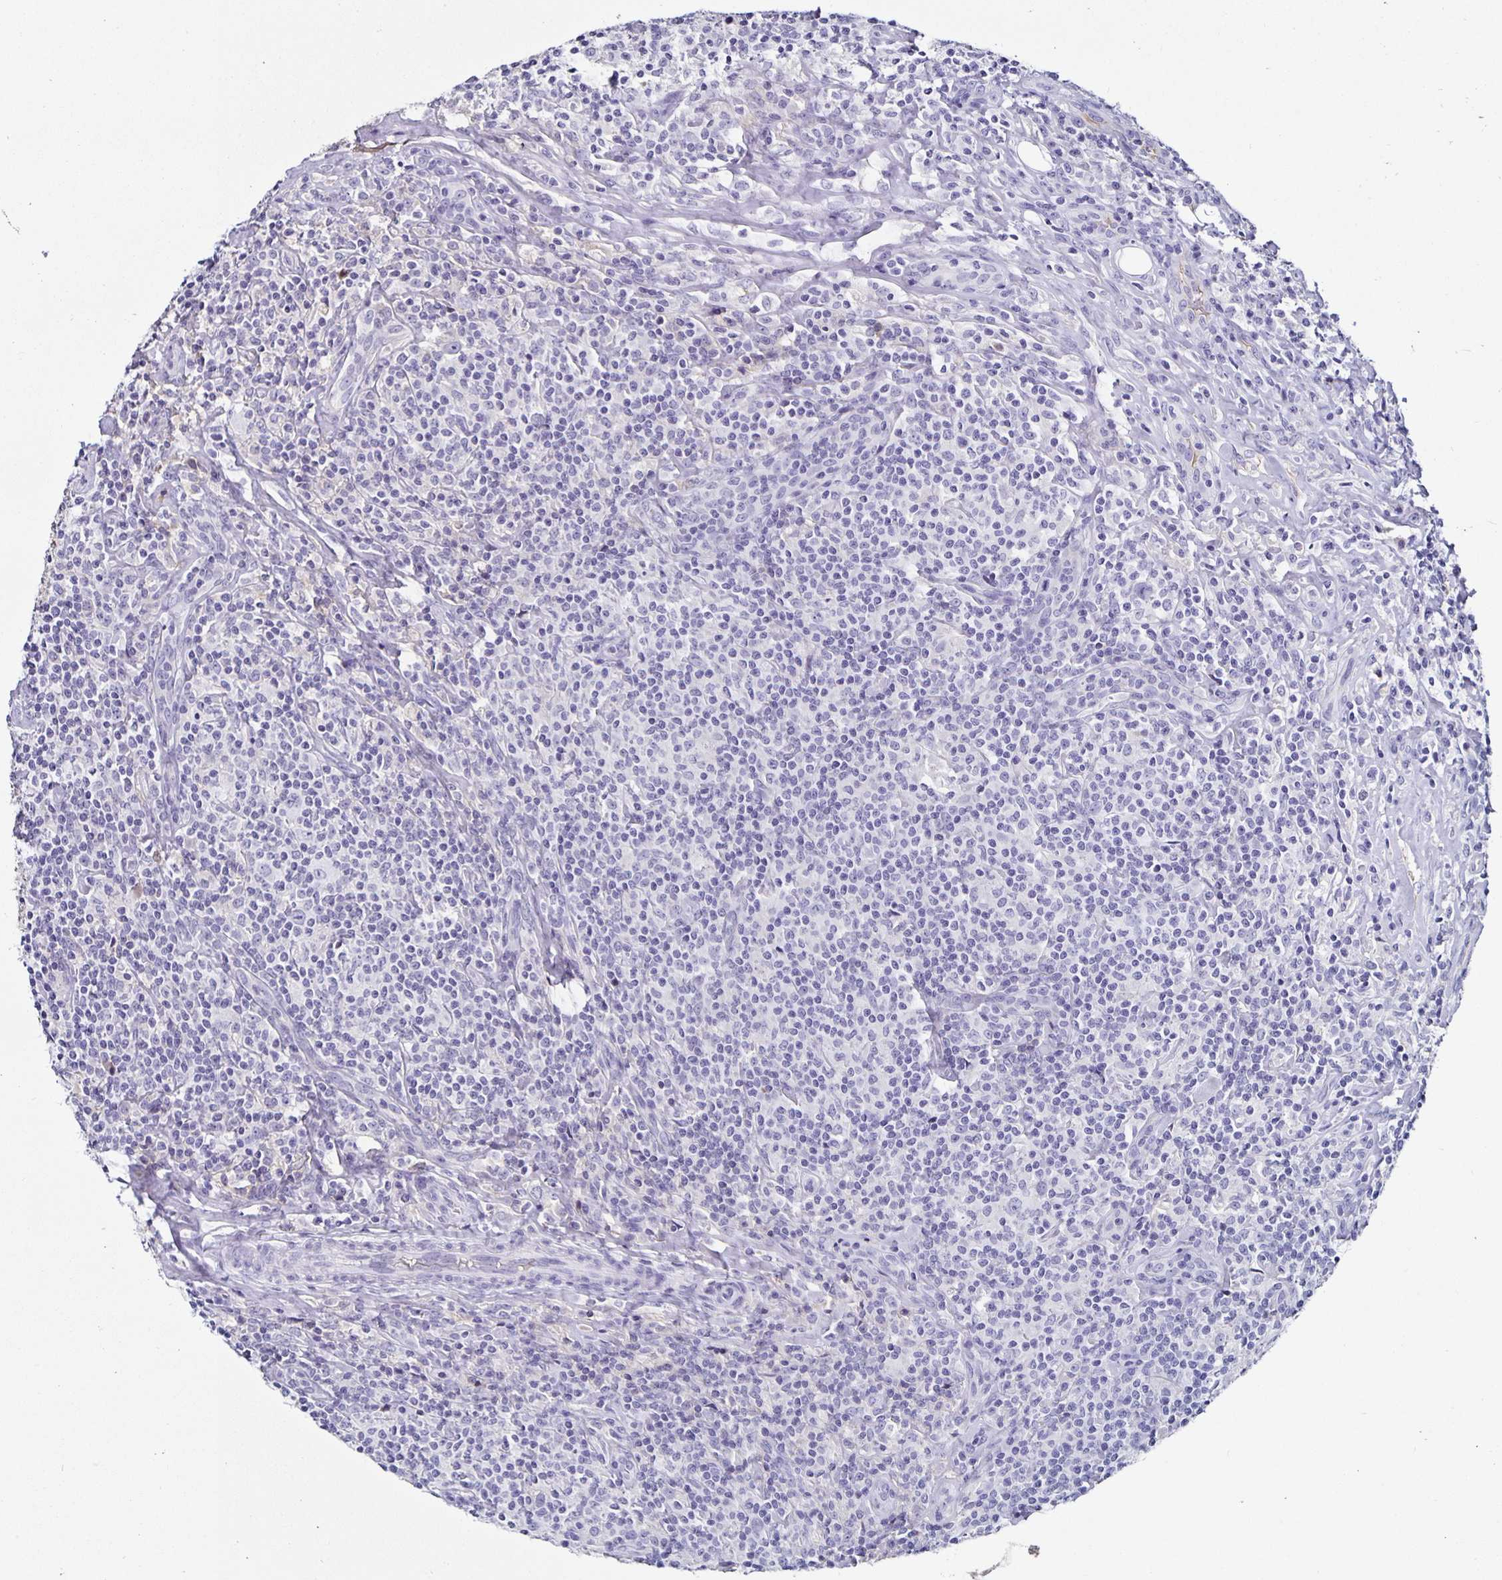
{"staining": {"intensity": "negative", "quantity": "none", "location": "none"}, "tissue": "lymphoma", "cell_type": "Tumor cells", "image_type": "cancer", "snomed": [{"axis": "morphology", "description": "Hodgkin's disease, NOS"}, {"axis": "morphology", "description": "Hodgkin's lymphoma, nodular sclerosis"}, {"axis": "topography", "description": "Lymph node"}], "caption": "Hodgkin's lymphoma, nodular sclerosis was stained to show a protein in brown. There is no significant positivity in tumor cells.", "gene": "TTR", "patient": {"sex": "female", "age": 10}}